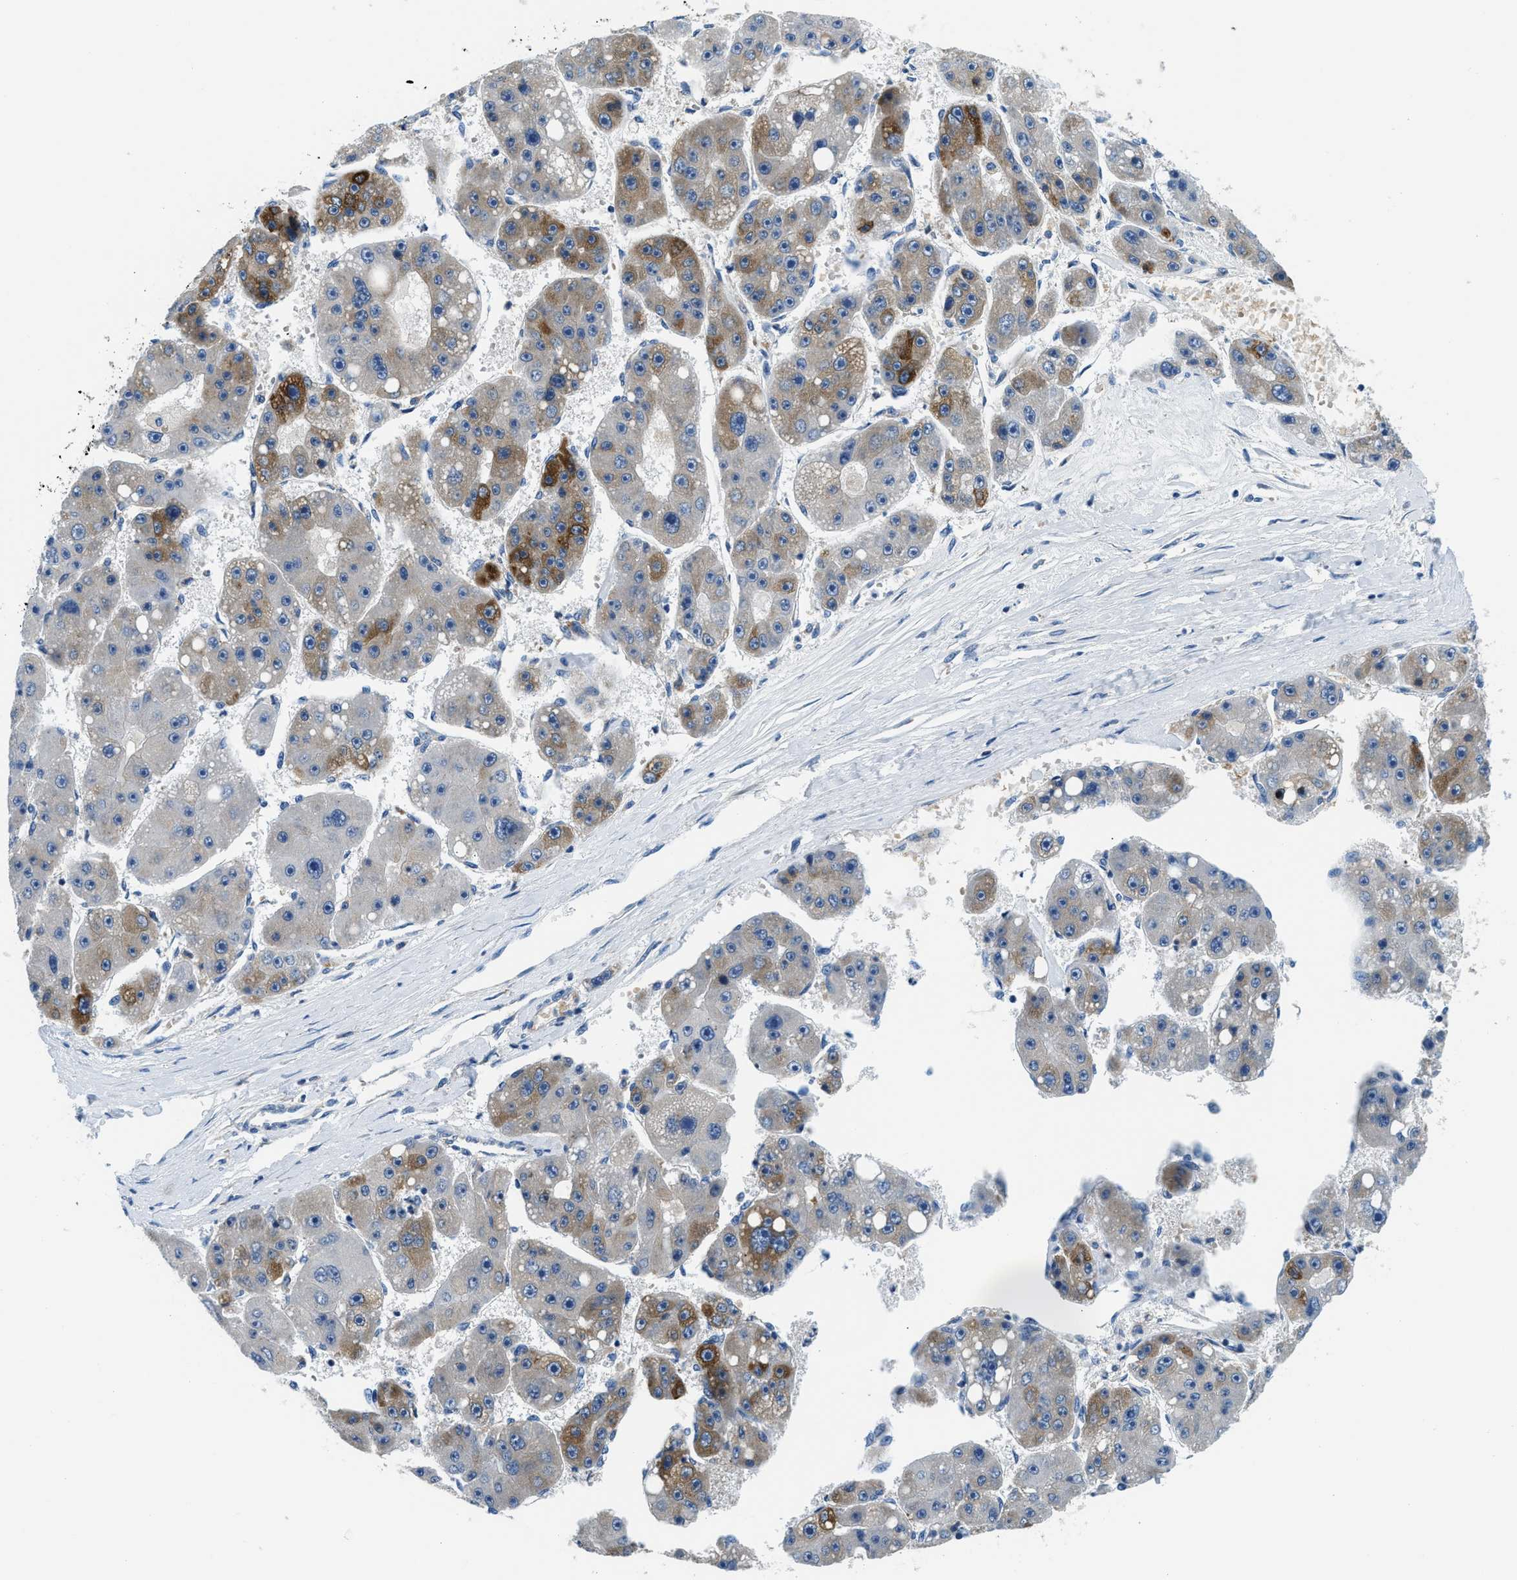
{"staining": {"intensity": "moderate", "quantity": "25%-75%", "location": "cytoplasmic/membranous"}, "tissue": "liver cancer", "cell_type": "Tumor cells", "image_type": "cancer", "snomed": [{"axis": "morphology", "description": "Carcinoma, Hepatocellular, NOS"}, {"axis": "topography", "description": "Liver"}], "caption": "Protein analysis of liver cancer (hepatocellular carcinoma) tissue demonstrates moderate cytoplasmic/membranous expression in about 25%-75% of tumor cells.", "gene": "LPIN2", "patient": {"sex": "female", "age": 61}}